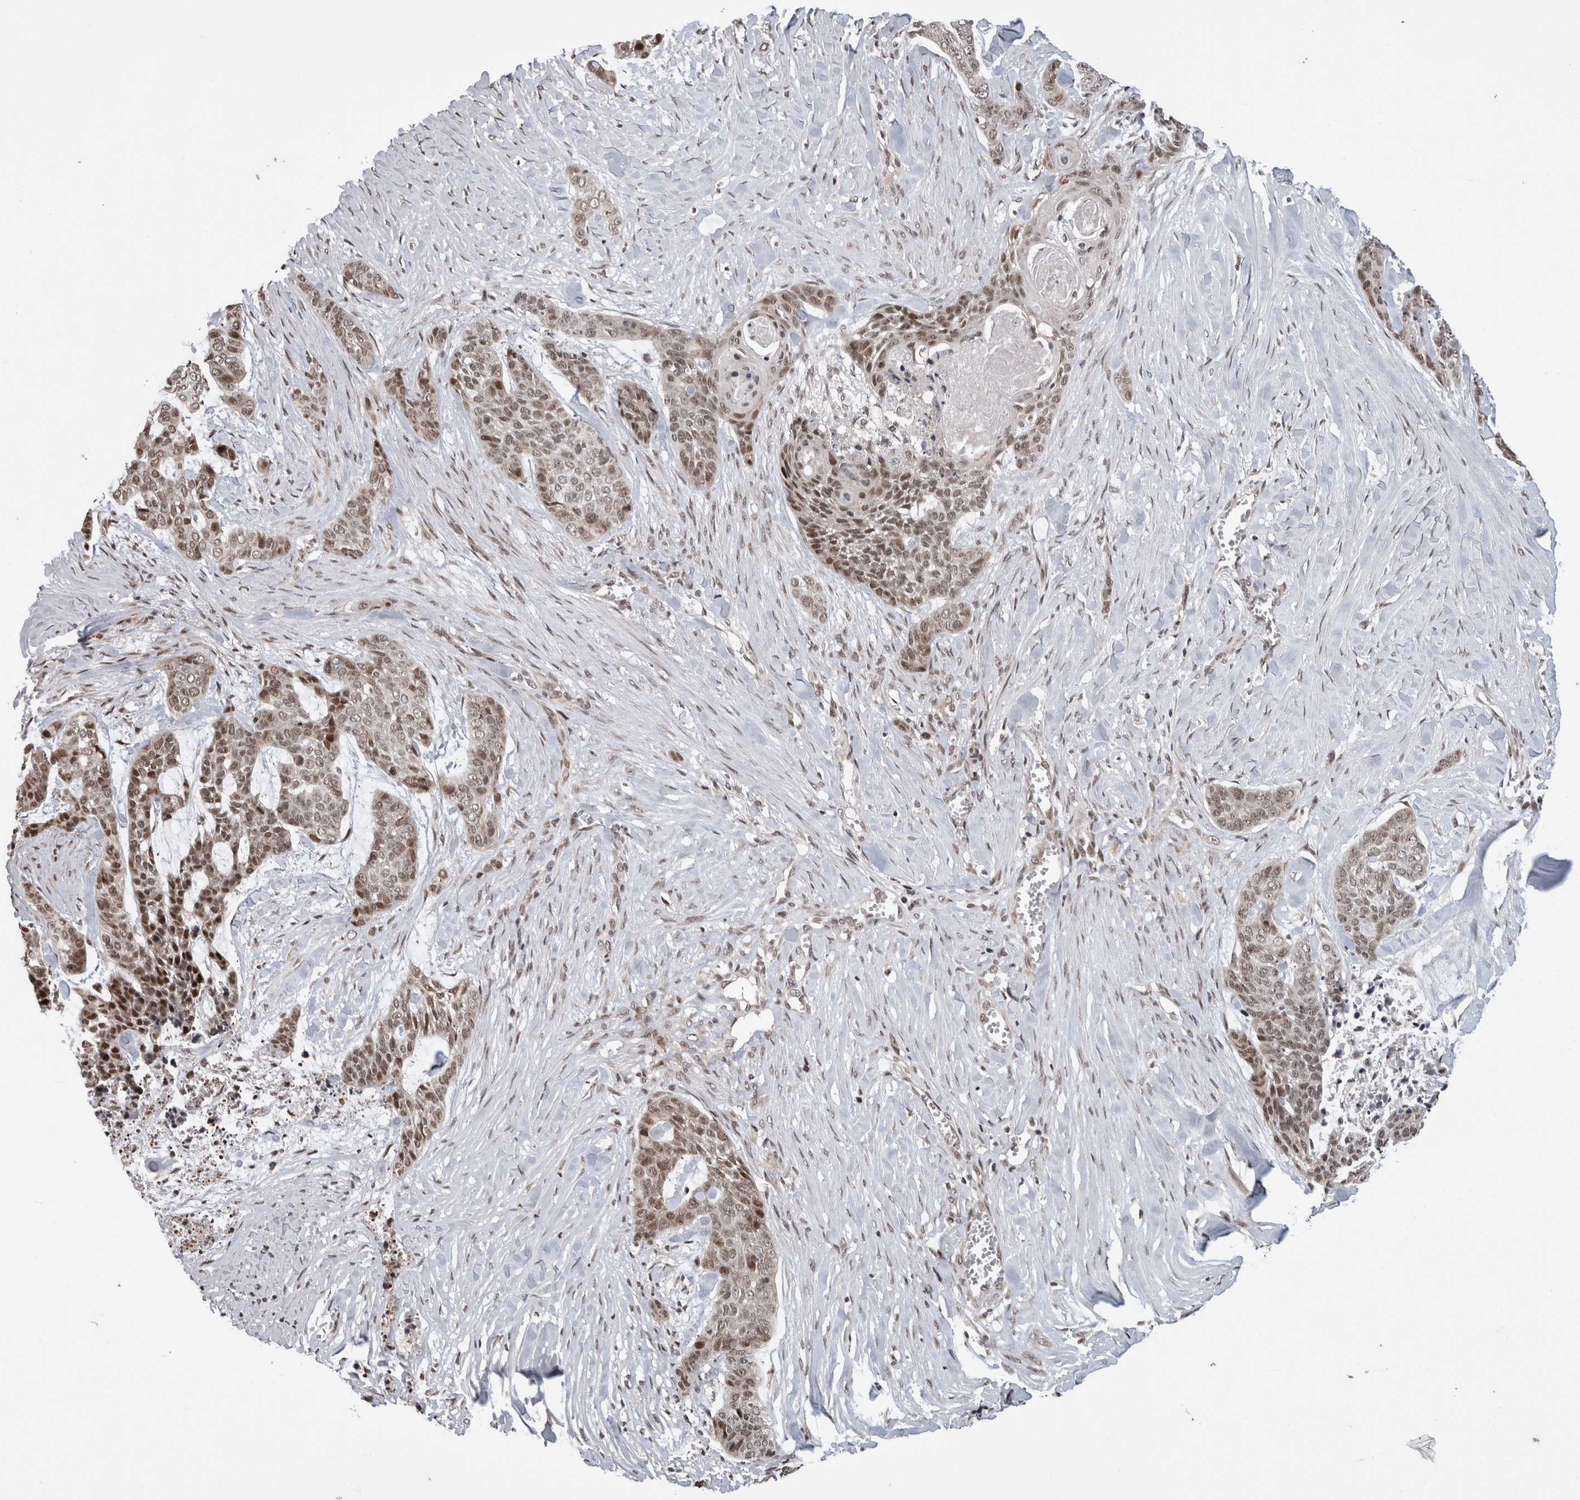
{"staining": {"intensity": "moderate", "quantity": "25%-75%", "location": "nuclear"}, "tissue": "skin cancer", "cell_type": "Tumor cells", "image_type": "cancer", "snomed": [{"axis": "morphology", "description": "Basal cell carcinoma"}, {"axis": "topography", "description": "Skin"}], "caption": "Skin basal cell carcinoma stained with a protein marker displays moderate staining in tumor cells.", "gene": "ZBTB11", "patient": {"sex": "female", "age": 64}}